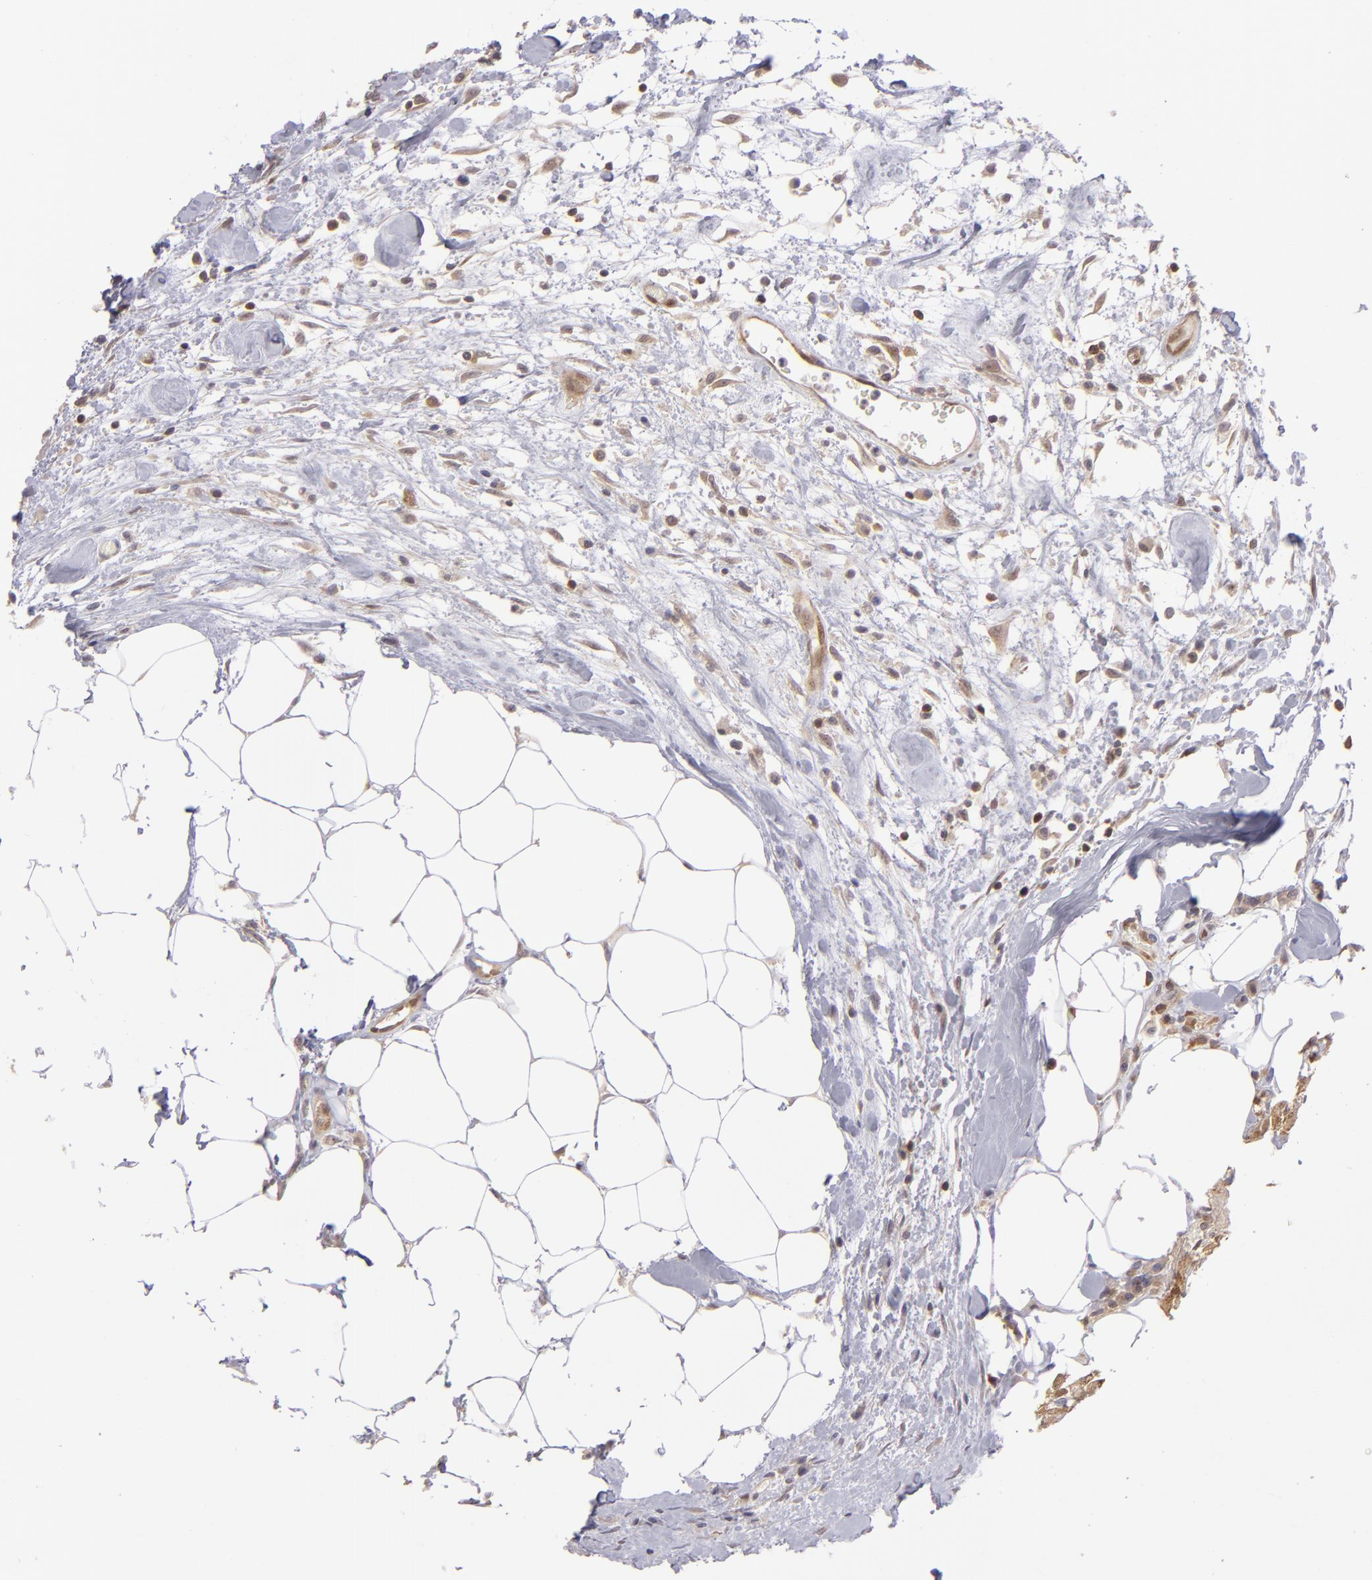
{"staining": {"intensity": "moderate", "quantity": "25%-75%", "location": "cytoplasmic/membranous"}, "tissue": "colorectal cancer", "cell_type": "Tumor cells", "image_type": "cancer", "snomed": [{"axis": "morphology", "description": "Adenocarcinoma, NOS"}, {"axis": "topography", "description": "Rectum"}], "caption": "A histopathology image of human colorectal cancer (adenocarcinoma) stained for a protein reveals moderate cytoplasmic/membranous brown staining in tumor cells.", "gene": "PTPN13", "patient": {"sex": "female", "age": 57}}